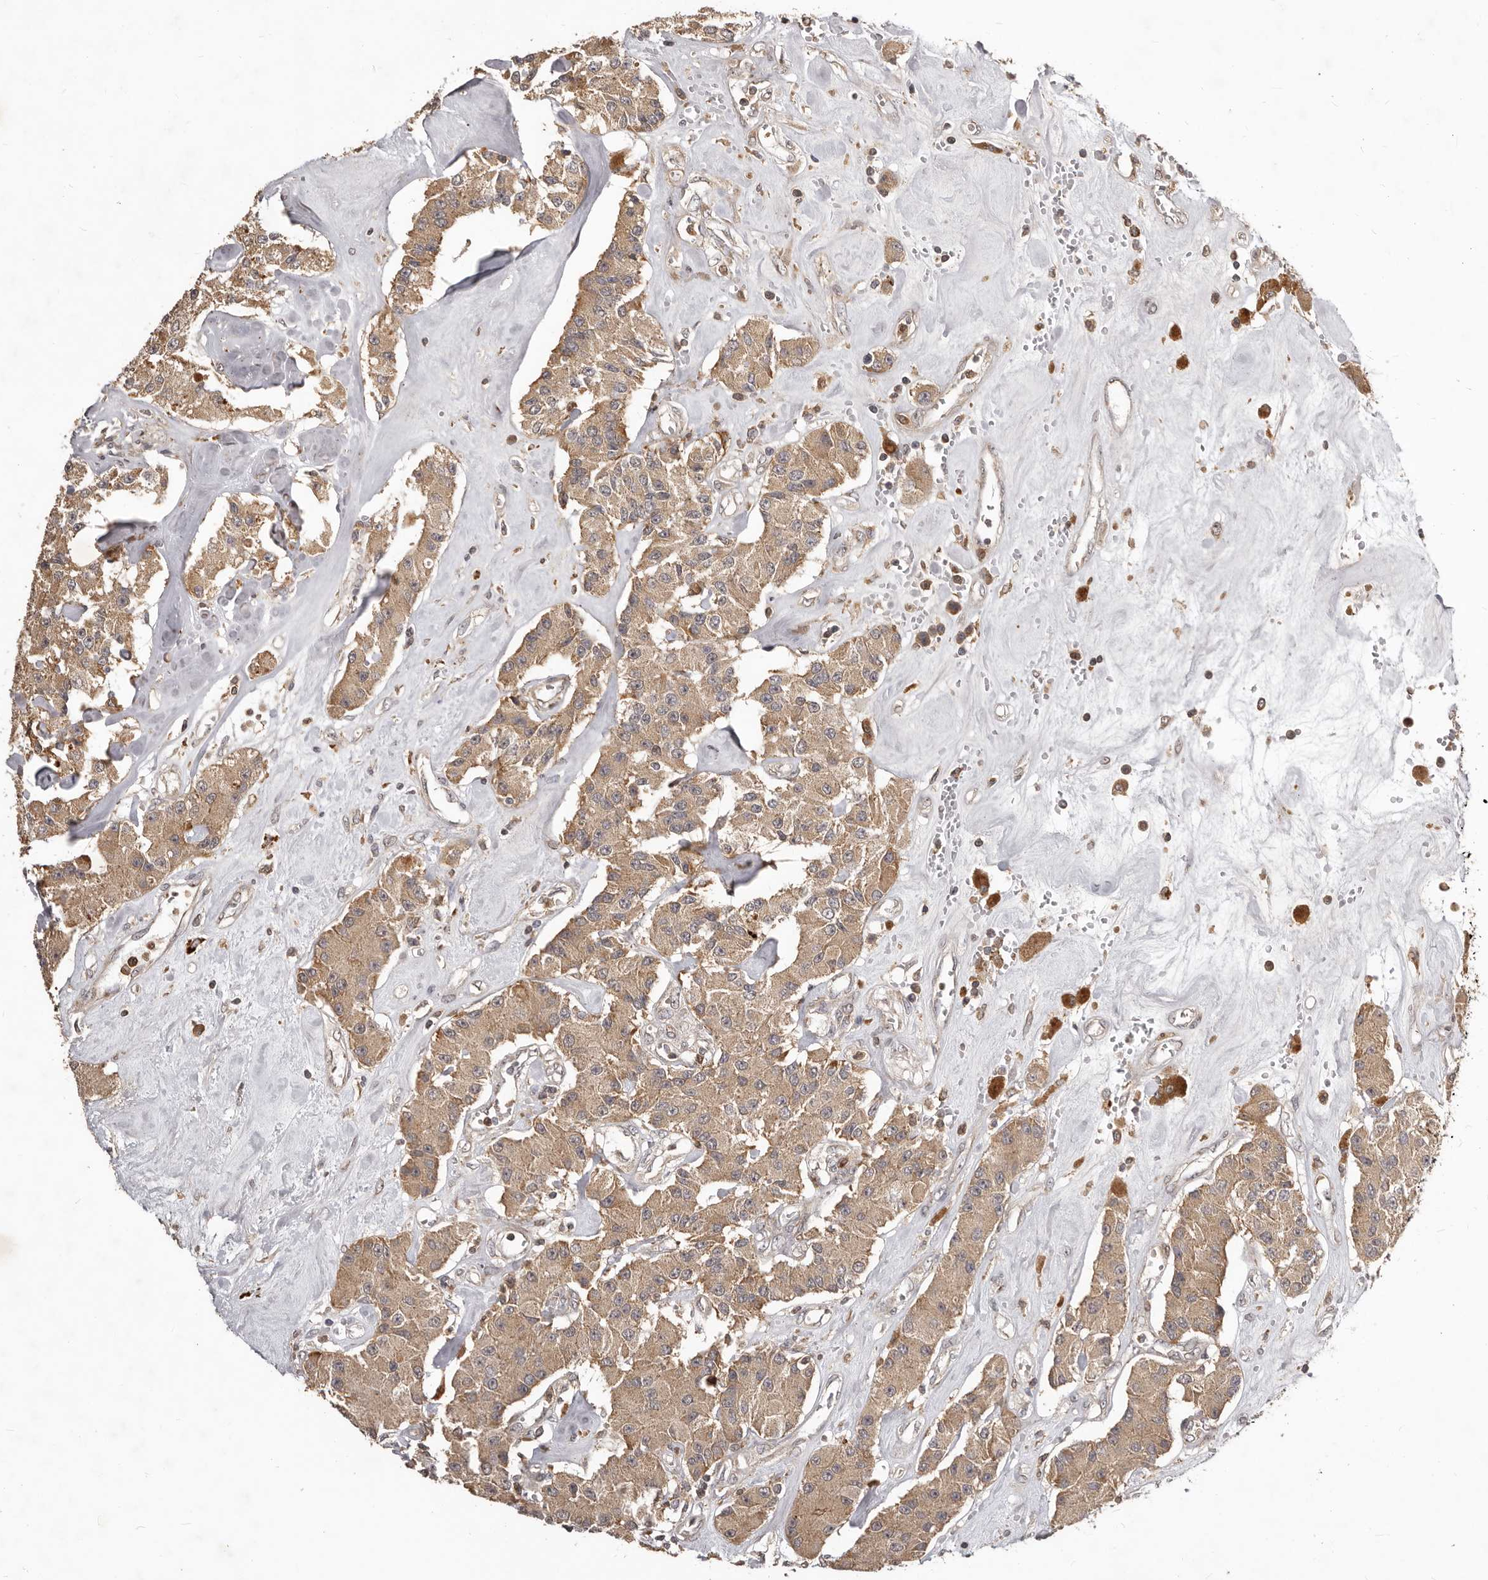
{"staining": {"intensity": "moderate", "quantity": ">75%", "location": "cytoplasmic/membranous"}, "tissue": "carcinoid", "cell_type": "Tumor cells", "image_type": "cancer", "snomed": [{"axis": "morphology", "description": "Carcinoid, malignant, NOS"}, {"axis": "topography", "description": "Pancreas"}], "caption": "Protein positivity by immunohistochemistry exhibits moderate cytoplasmic/membranous staining in approximately >75% of tumor cells in malignant carcinoid. (IHC, brightfield microscopy, high magnification).", "gene": "RNF187", "patient": {"sex": "male", "age": 41}}